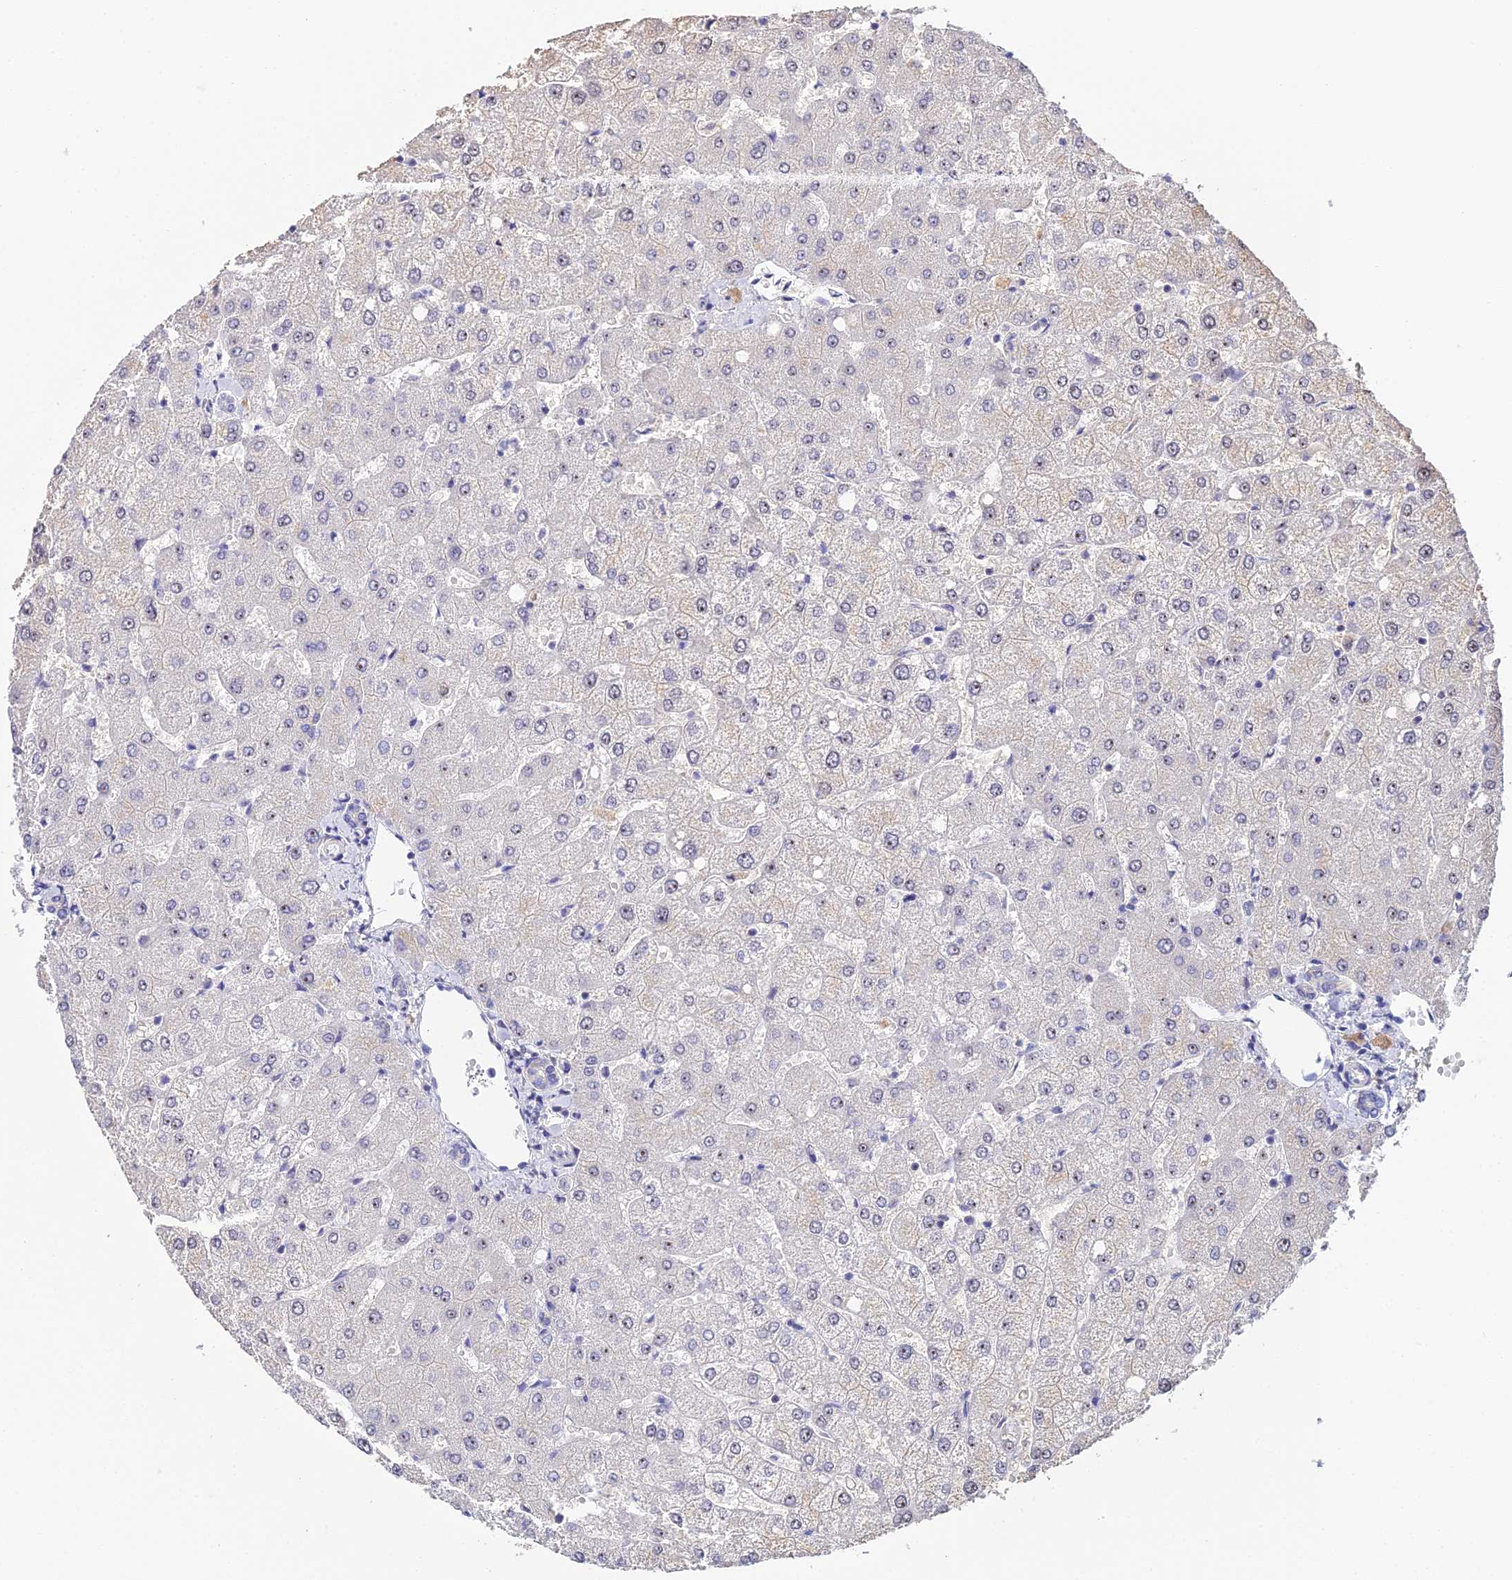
{"staining": {"intensity": "negative", "quantity": "none", "location": "none"}, "tissue": "liver", "cell_type": "Cholangiocytes", "image_type": "normal", "snomed": [{"axis": "morphology", "description": "Normal tissue, NOS"}, {"axis": "topography", "description": "Liver"}], "caption": "This is an immunohistochemistry (IHC) photomicrograph of unremarkable human liver. There is no expression in cholangiocytes.", "gene": "PLPP4", "patient": {"sex": "female", "age": 54}}